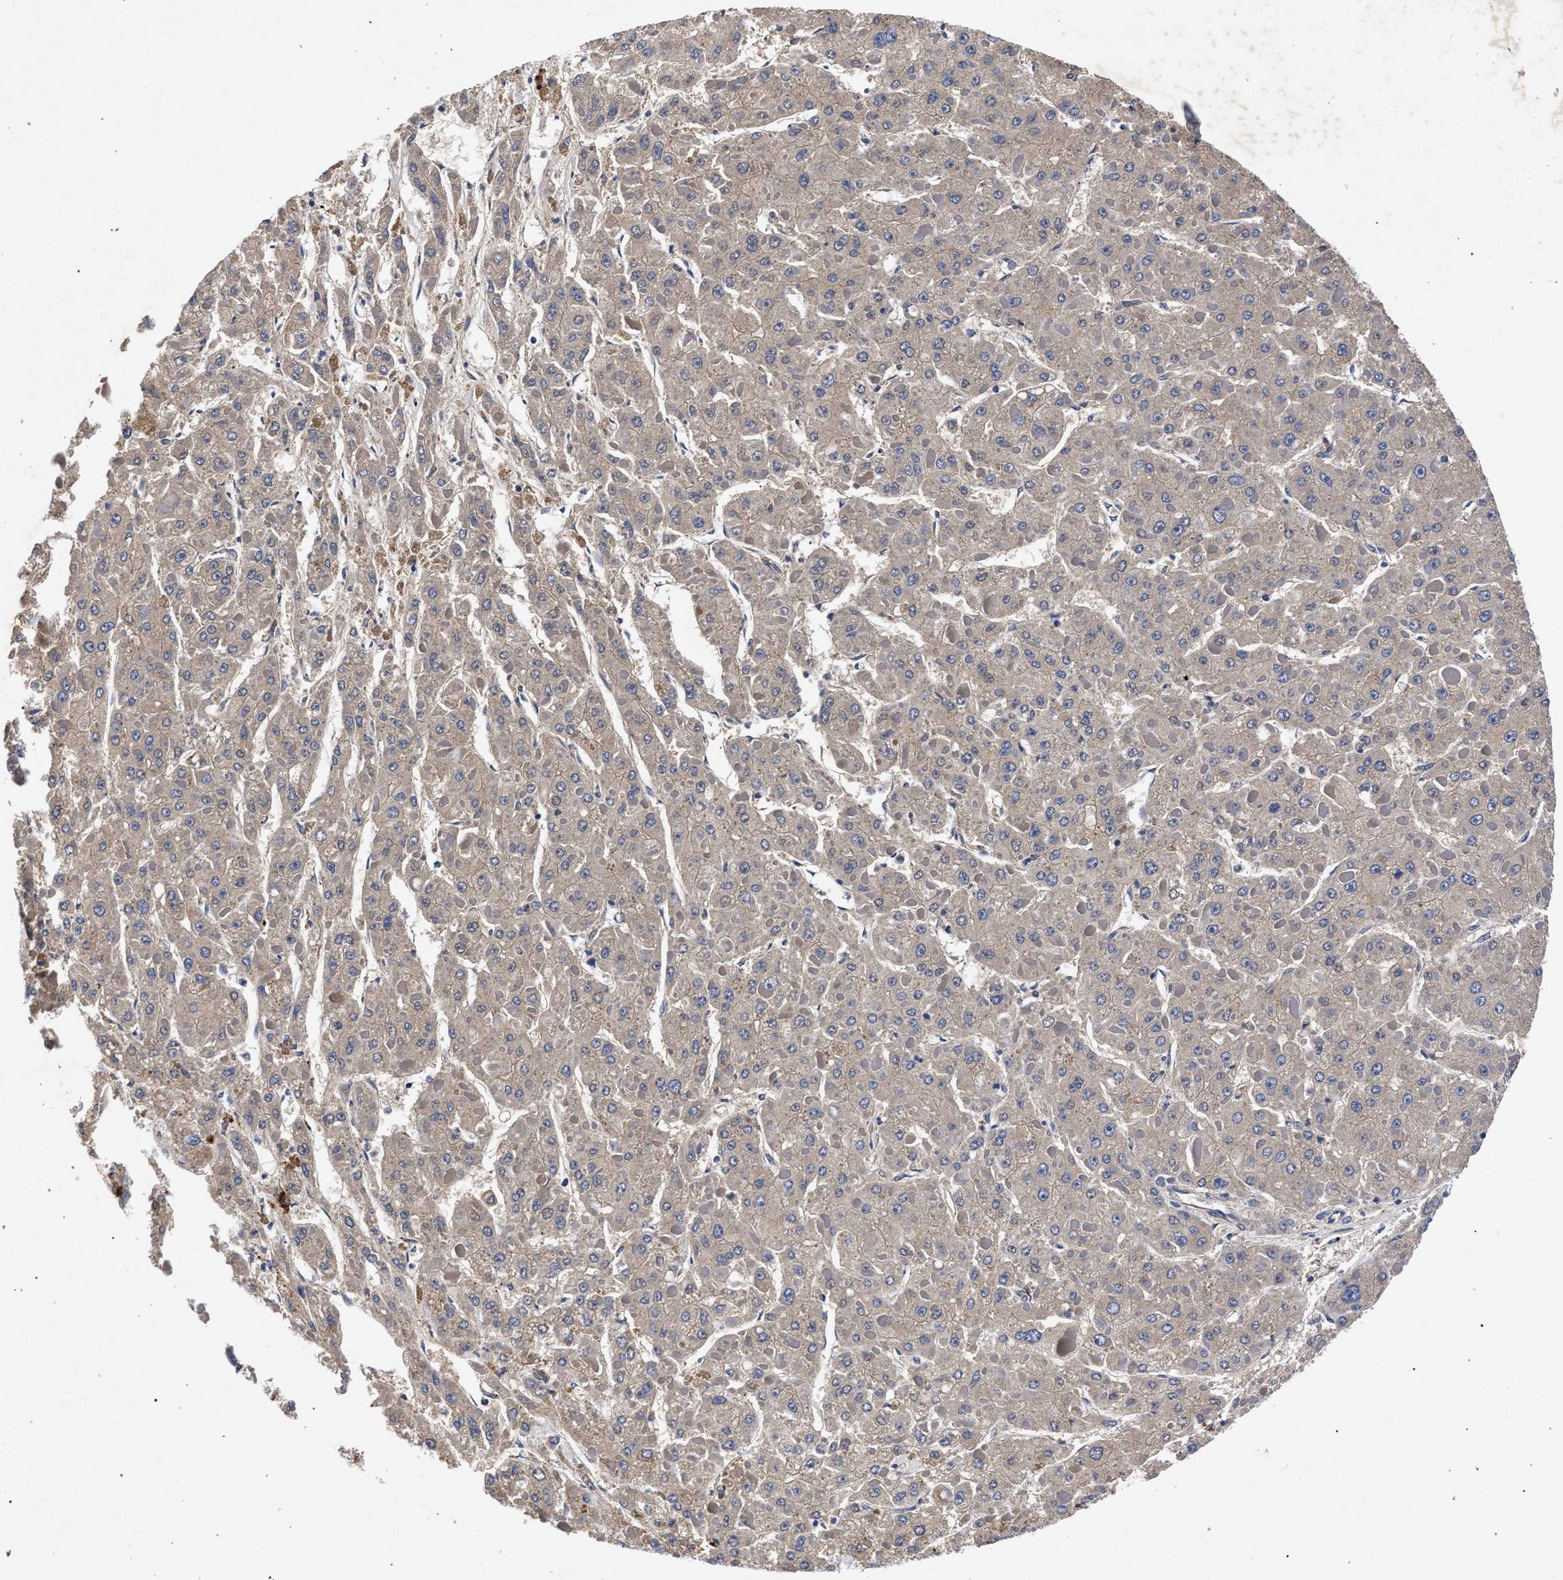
{"staining": {"intensity": "weak", "quantity": ">75%", "location": "cytoplasmic/membranous"}, "tissue": "liver cancer", "cell_type": "Tumor cells", "image_type": "cancer", "snomed": [{"axis": "morphology", "description": "Carcinoma, Hepatocellular, NOS"}, {"axis": "topography", "description": "Liver"}], "caption": "Immunohistochemistry (IHC) of liver cancer shows low levels of weak cytoplasmic/membranous positivity in about >75% of tumor cells.", "gene": "HSD17B14", "patient": {"sex": "female", "age": 73}}